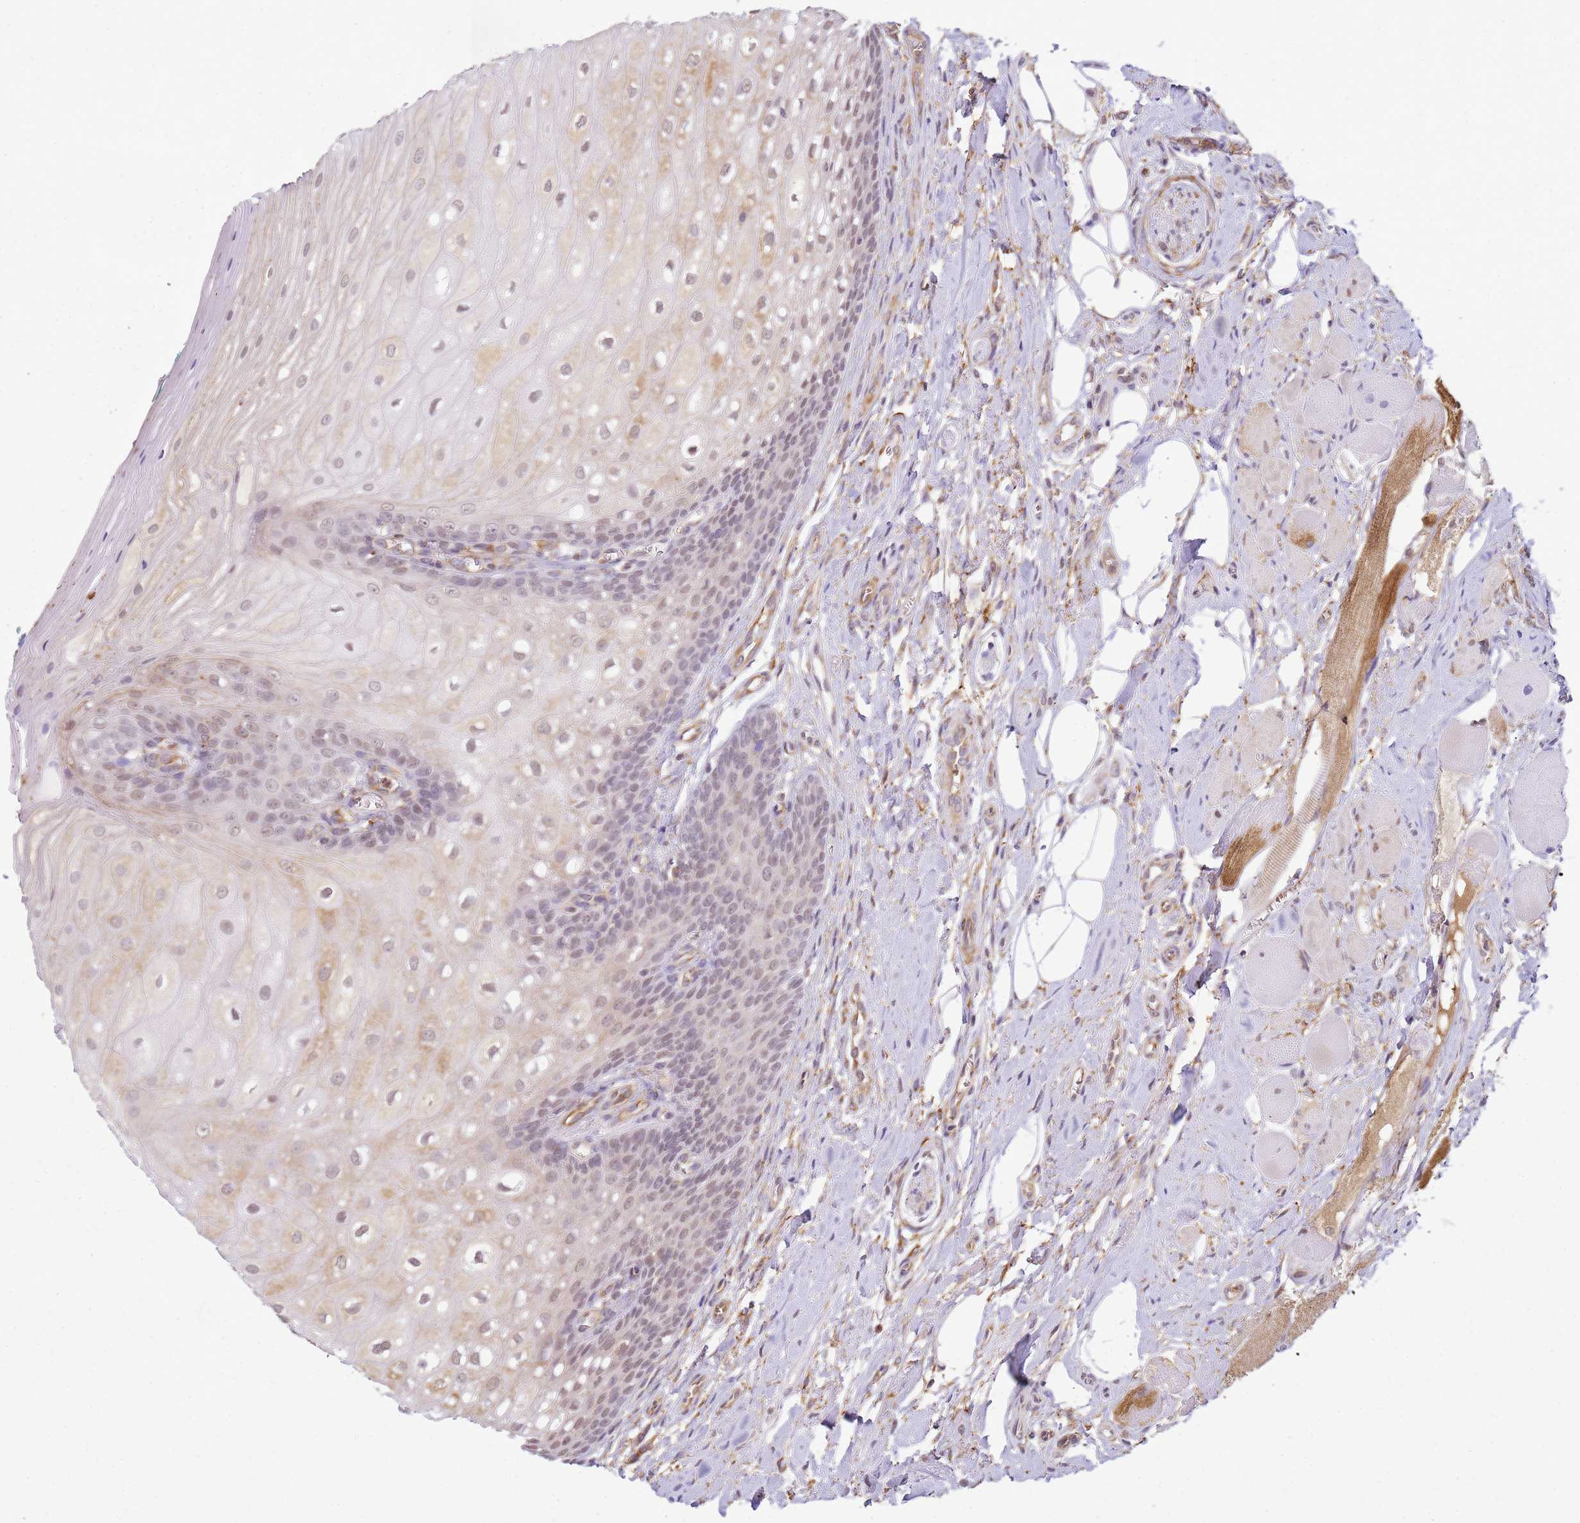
{"staining": {"intensity": "moderate", "quantity": "25%-75%", "location": "cytoplasmic/membranous,nuclear"}, "tissue": "oral mucosa", "cell_type": "Squamous epithelial cells", "image_type": "normal", "snomed": [{"axis": "morphology", "description": "Normal tissue, NOS"}, {"axis": "morphology", "description": "Squamous cell carcinoma, NOS"}, {"axis": "topography", "description": "Oral tissue"}, {"axis": "topography", "description": "Tounge, NOS"}, {"axis": "topography", "description": "Head-Neck"}], "caption": "Immunohistochemistry of unremarkable human oral mucosa reveals medium levels of moderate cytoplasmic/membranous,nuclear positivity in approximately 25%-75% of squamous epithelial cells.", "gene": "GABRE", "patient": {"sex": "male", "age": 79}}